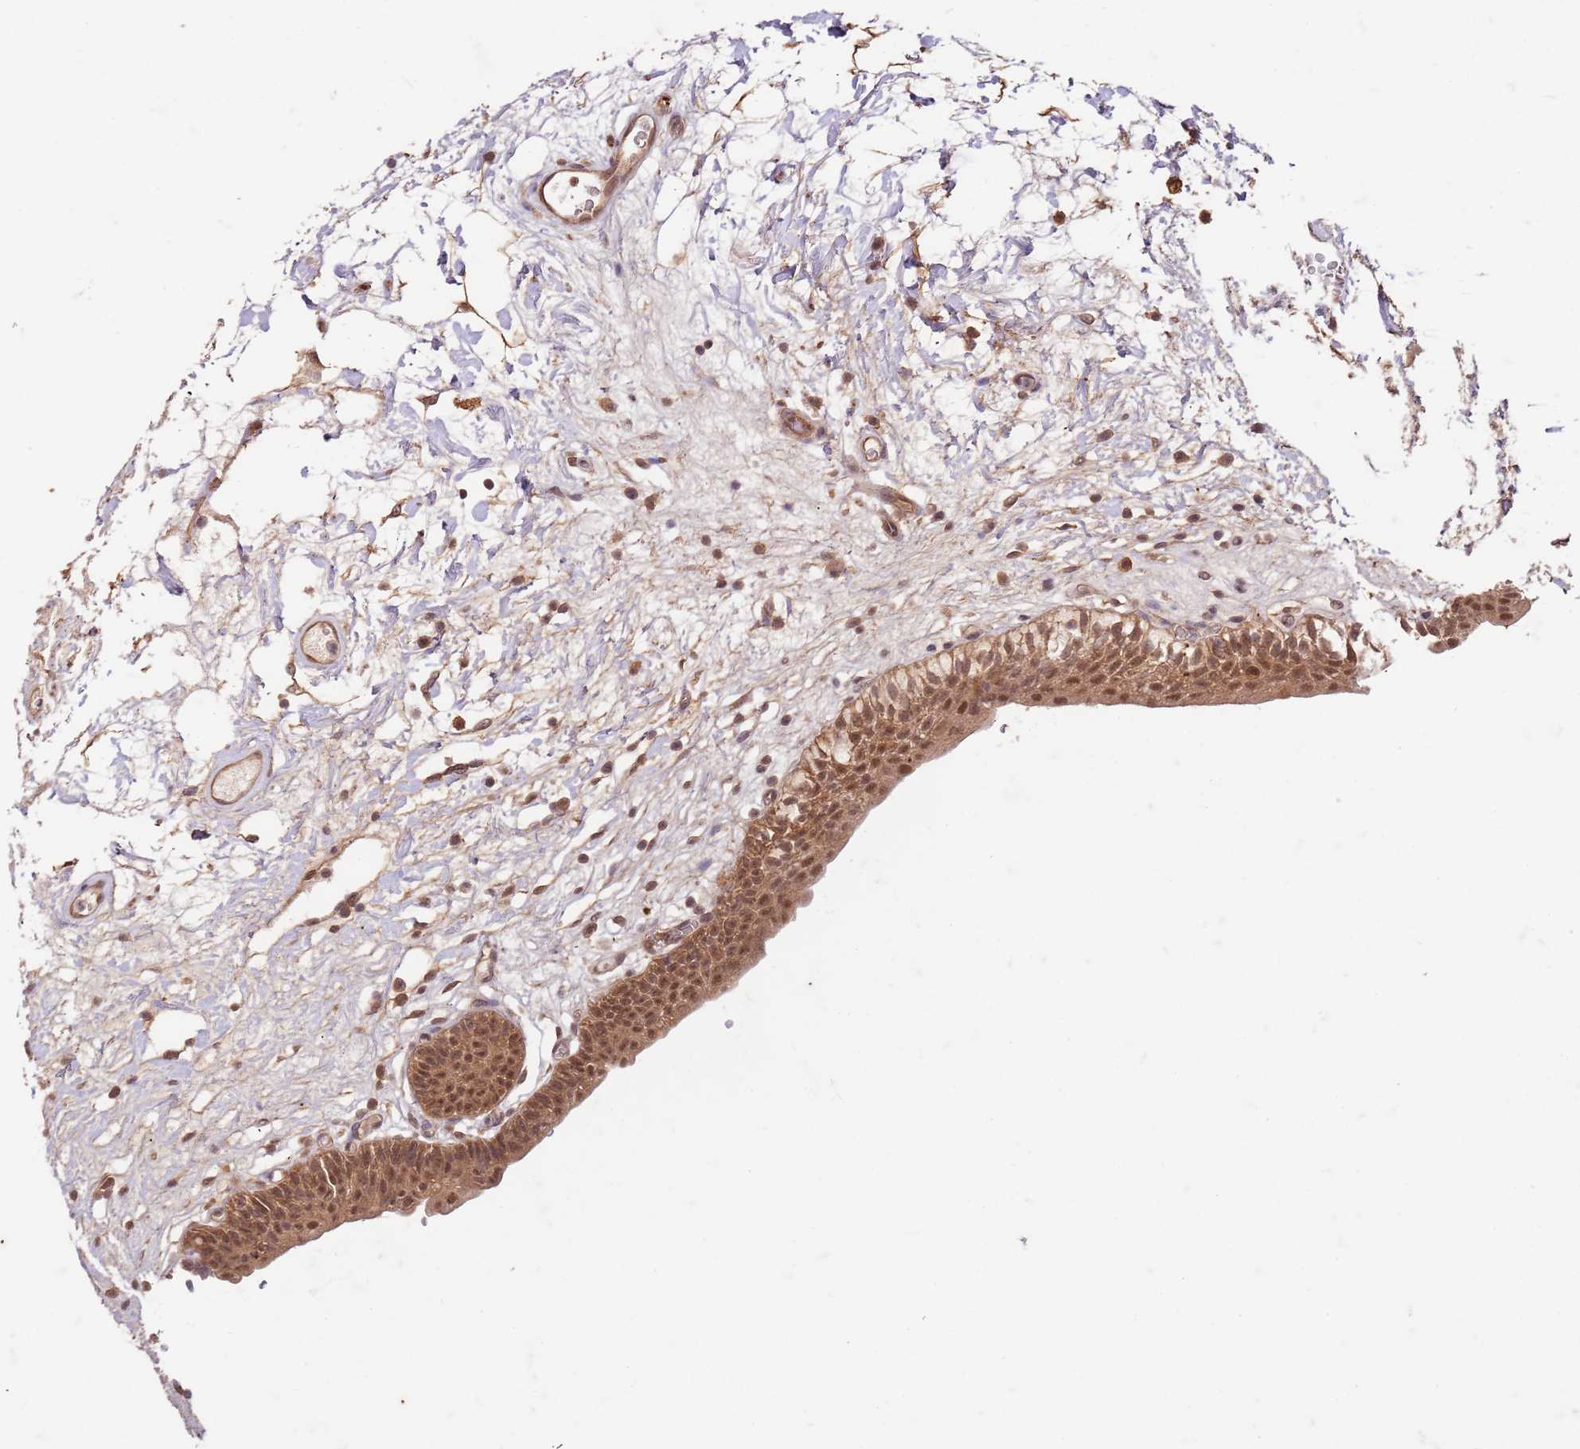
{"staining": {"intensity": "moderate", "quantity": ">75%", "location": "cytoplasmic/membranous,nuclear"}, "tissue": "urinary bladder", "cell_type": "Urothelial cells", "image_type": "normal", "snomed": [{"axis": "morphology", "description": "Normal tissue, NOS"}, {"axis": "topography", "description": "Urinary bladder"}], "caption": "The immunohistochemical stain labels moderate cytoplasmic/membranous,nuclear positivity in urothelial cells of normal urinary bladder. (DAB (3,3'-diaminobenzidine) = brown stain, brightfield microscopy at high magnification).", "gene": "UBE3A", "patient": {"sex": "male", "age": 83}}